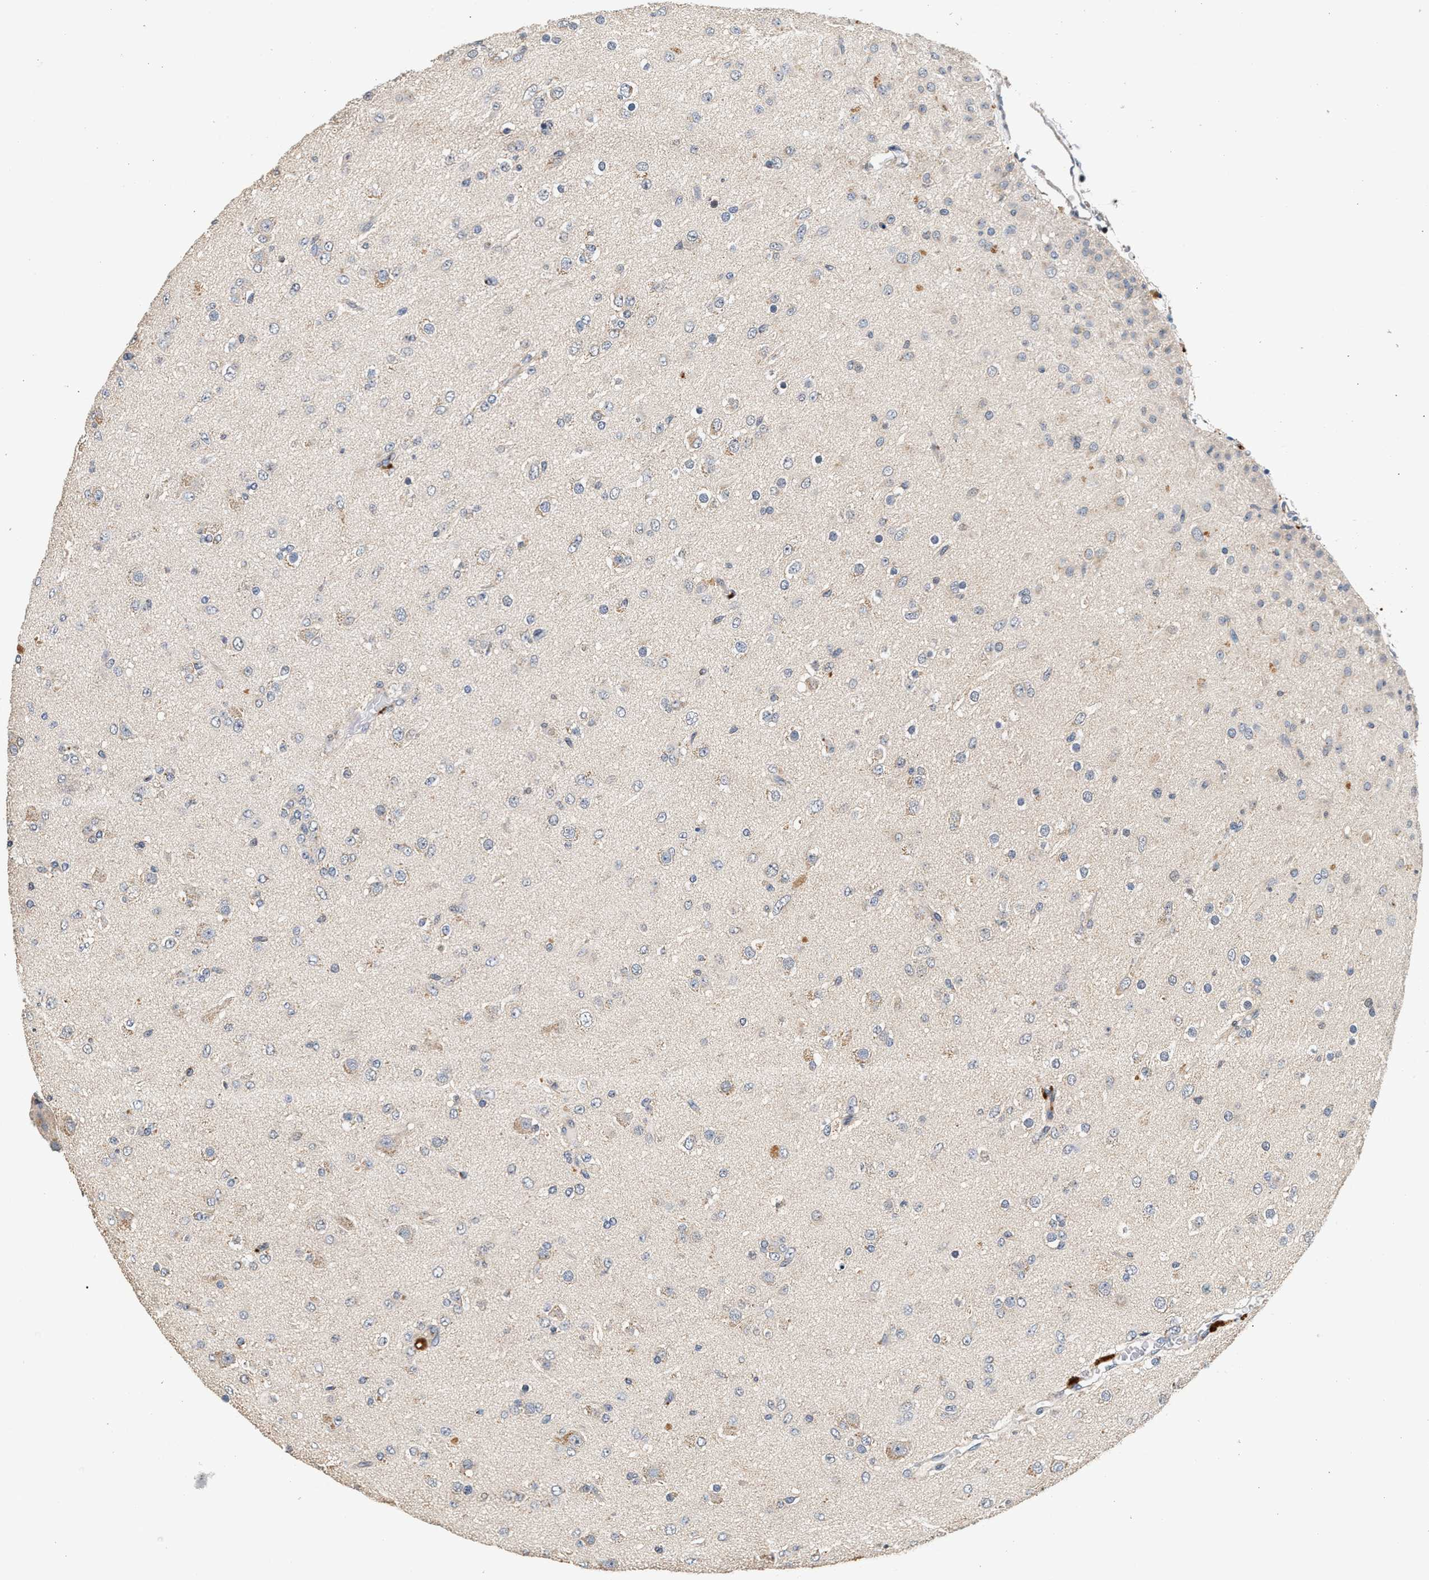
{"staining": {"intensity": "negative", "quantity": "none", "location": "none"}, "tissue": "glioma", "cell_type": "Tumor cells", "image_type": "cancer", "snomed": [{"axis": "morphology", "description": "Glioma, malignant, Low grade"}, {"axis": "topography", "description": "Brain"}], "caption": "The photomicrograph exhibits no staining of tumor cells in malignant low-grade glioma.", "gene": "PTGR3", "patient": {"sex": "male", "age": 65}}